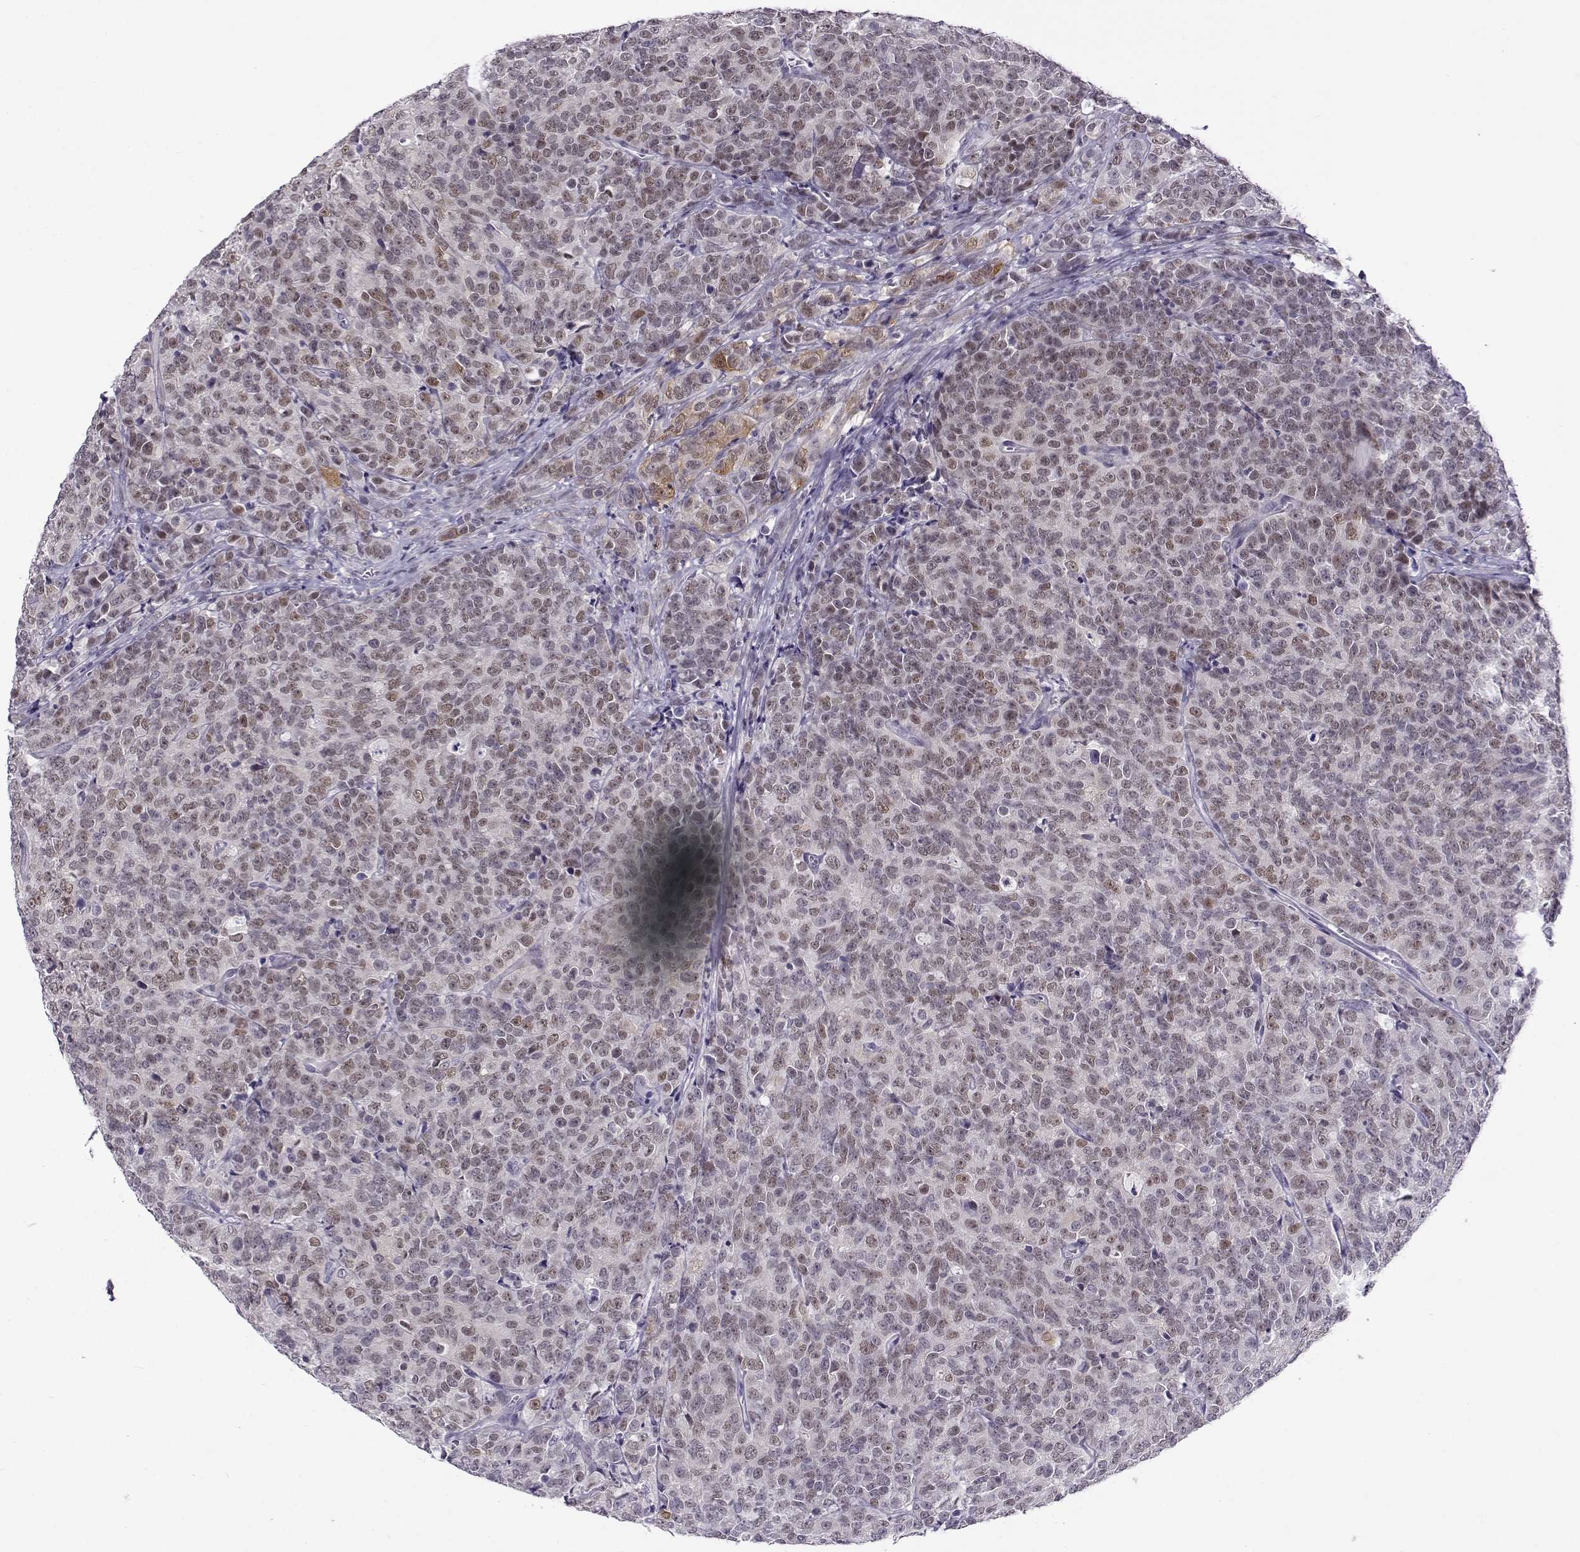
{"staining": {"intensity": "weak", "quantity": ">75%", "location": "nuclear"}, "tissue": "prostate cancer", "cell_type": "Tumor cells", "image_type": "cancer", "snomed": [{"axis": "morphology", "description": "Adenocarcinoma, NOS"}, {"axis": "topography", "description": "Prostate"}], "caption": "Weak nuclear protein staining is appreciated in approximately >75% of tumor cells in prostate cancer.", "gene": "BACH1", "patient": {"sex": "male", "age": 67}}